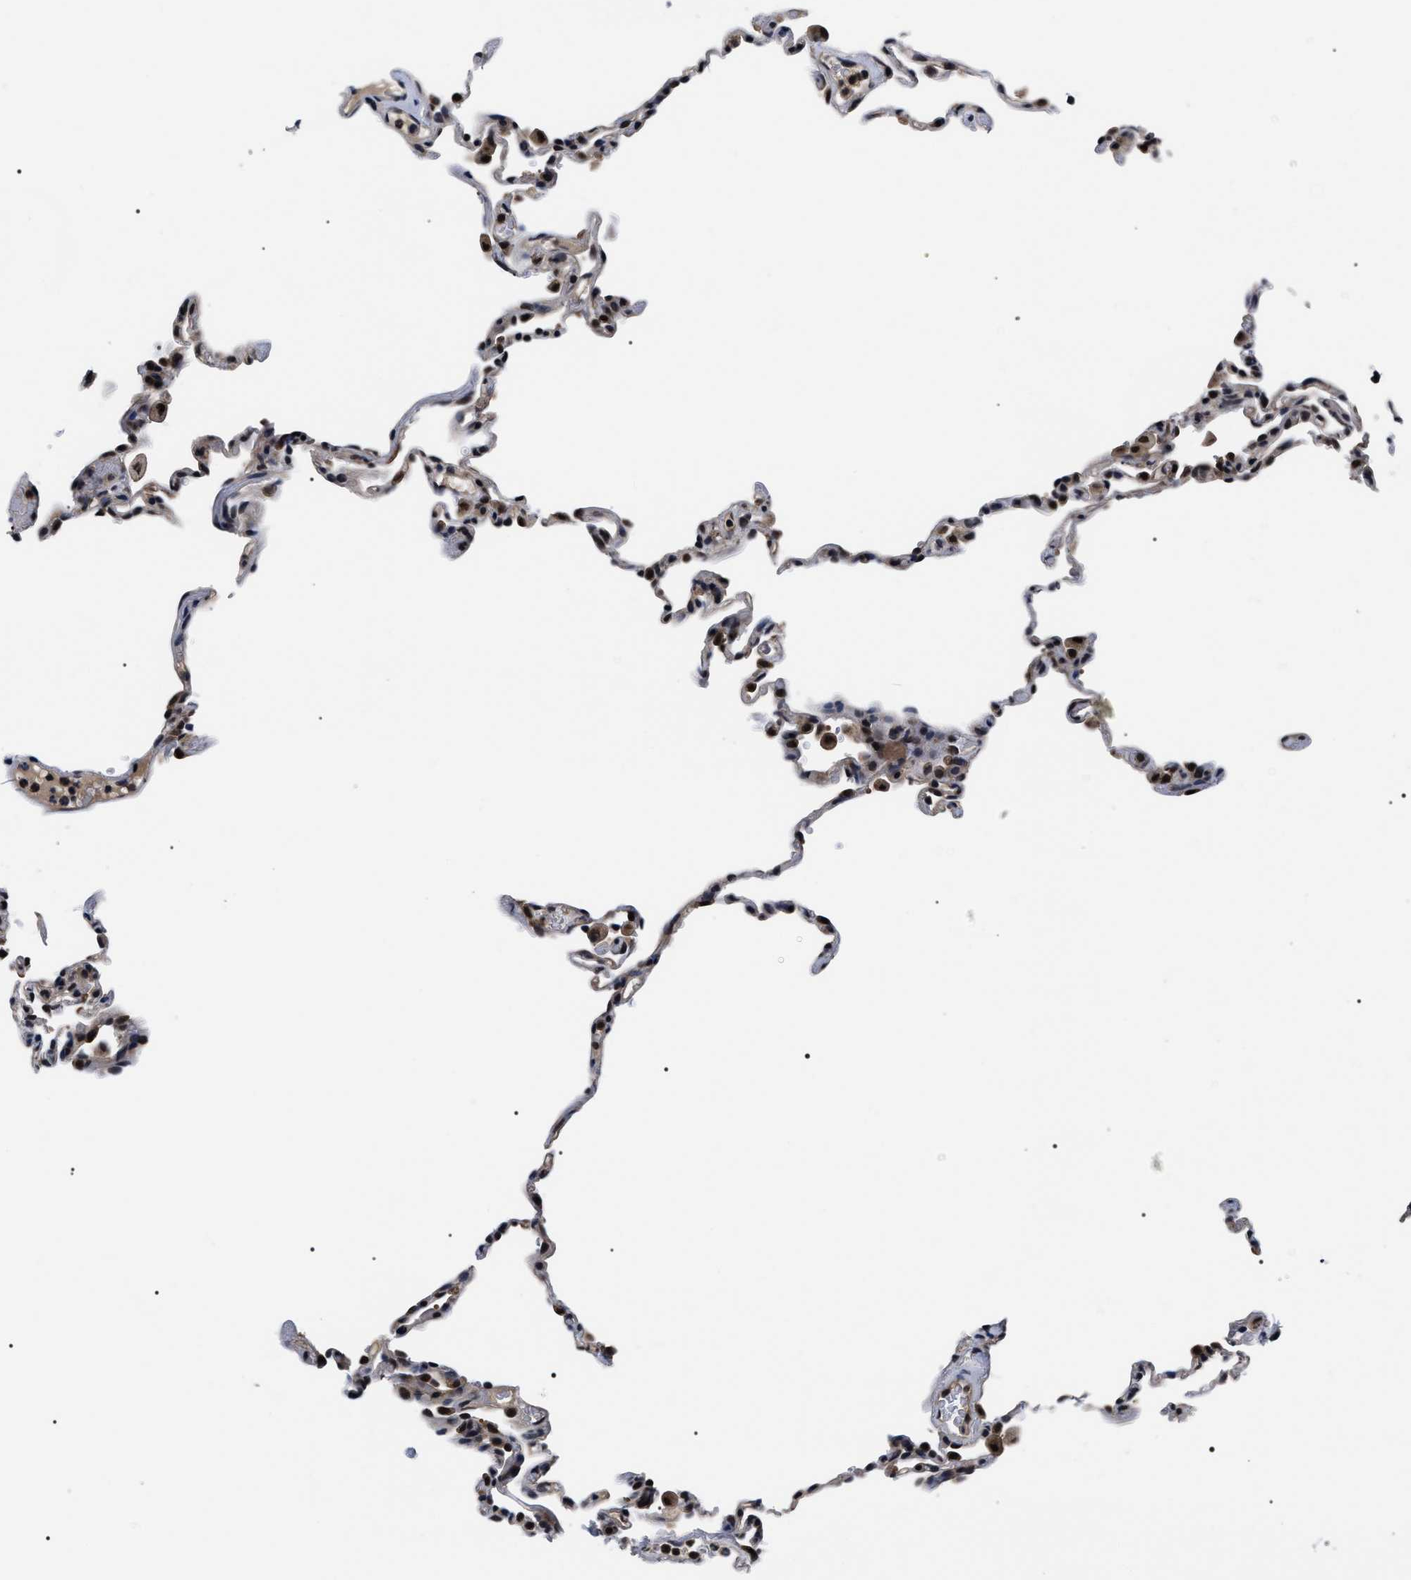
{"staining": {"intensity": "strong", "quantity": "25%-75%", "location": "nuclear"}, "tissue": "lung", "cell_type": "Alveolar cells", "image_type": "normal", "snomed": [{"axis": "morphology", "description": "Normal tissue, NOS"}, {"axis": "topography", "description": "Lung"}], "caption": "Immunohistochemical staining of unremarkable human lung shows high levels of strong nuclear expression in approximately 25%-75% of alveolar cells. The staining was performed using DAB (3,3'-diaminobenzidine) to visualize the protein expression in brown, while the nuclei were stained in blue with hematoxylin (Magnification: 20x).", "gene": "CSNK2A1", "patient": {"sex": "male", "age": 59}}